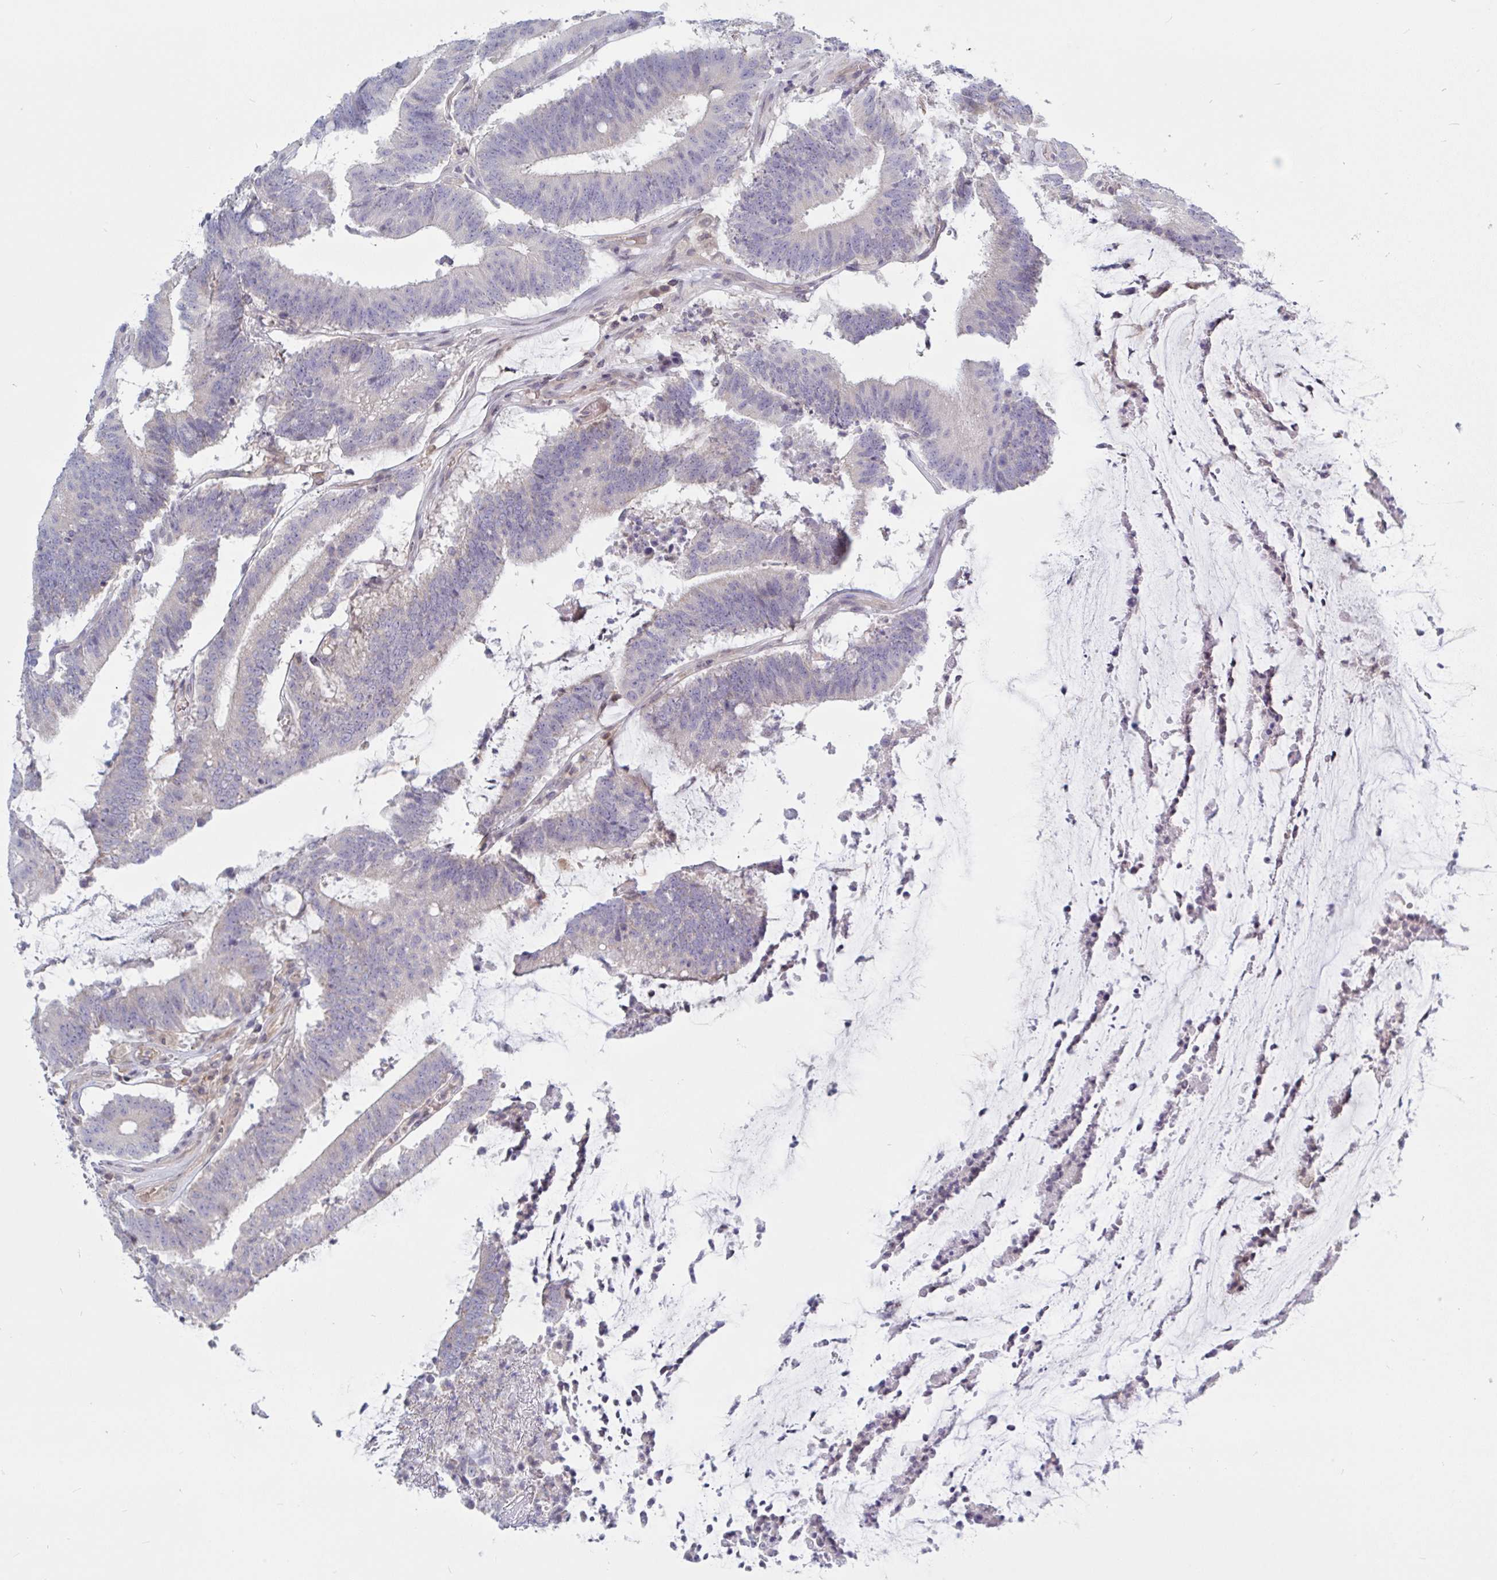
{"staining": {"intensity": "negative", "quantity": "none", "location": "none"}, "tissue": "colorectal cancer", "cell_type": "Tumor cells", "image_type": "cancer", "snomed": [{"axis": "morphology", "description": "Adenocarcinoma, NOS"}, {"axis": "topography", "description": "Colon"}], "caption": "This image is of colorectal cancer (adenocarcinoma) stained with immunohistochemistry (IHC) to label a protein in brown with the nuclei are counter-stained blue. There is no staining in tumor cells.", "gene": "TANK", "patient": {"sex": "female", "age": 43}}